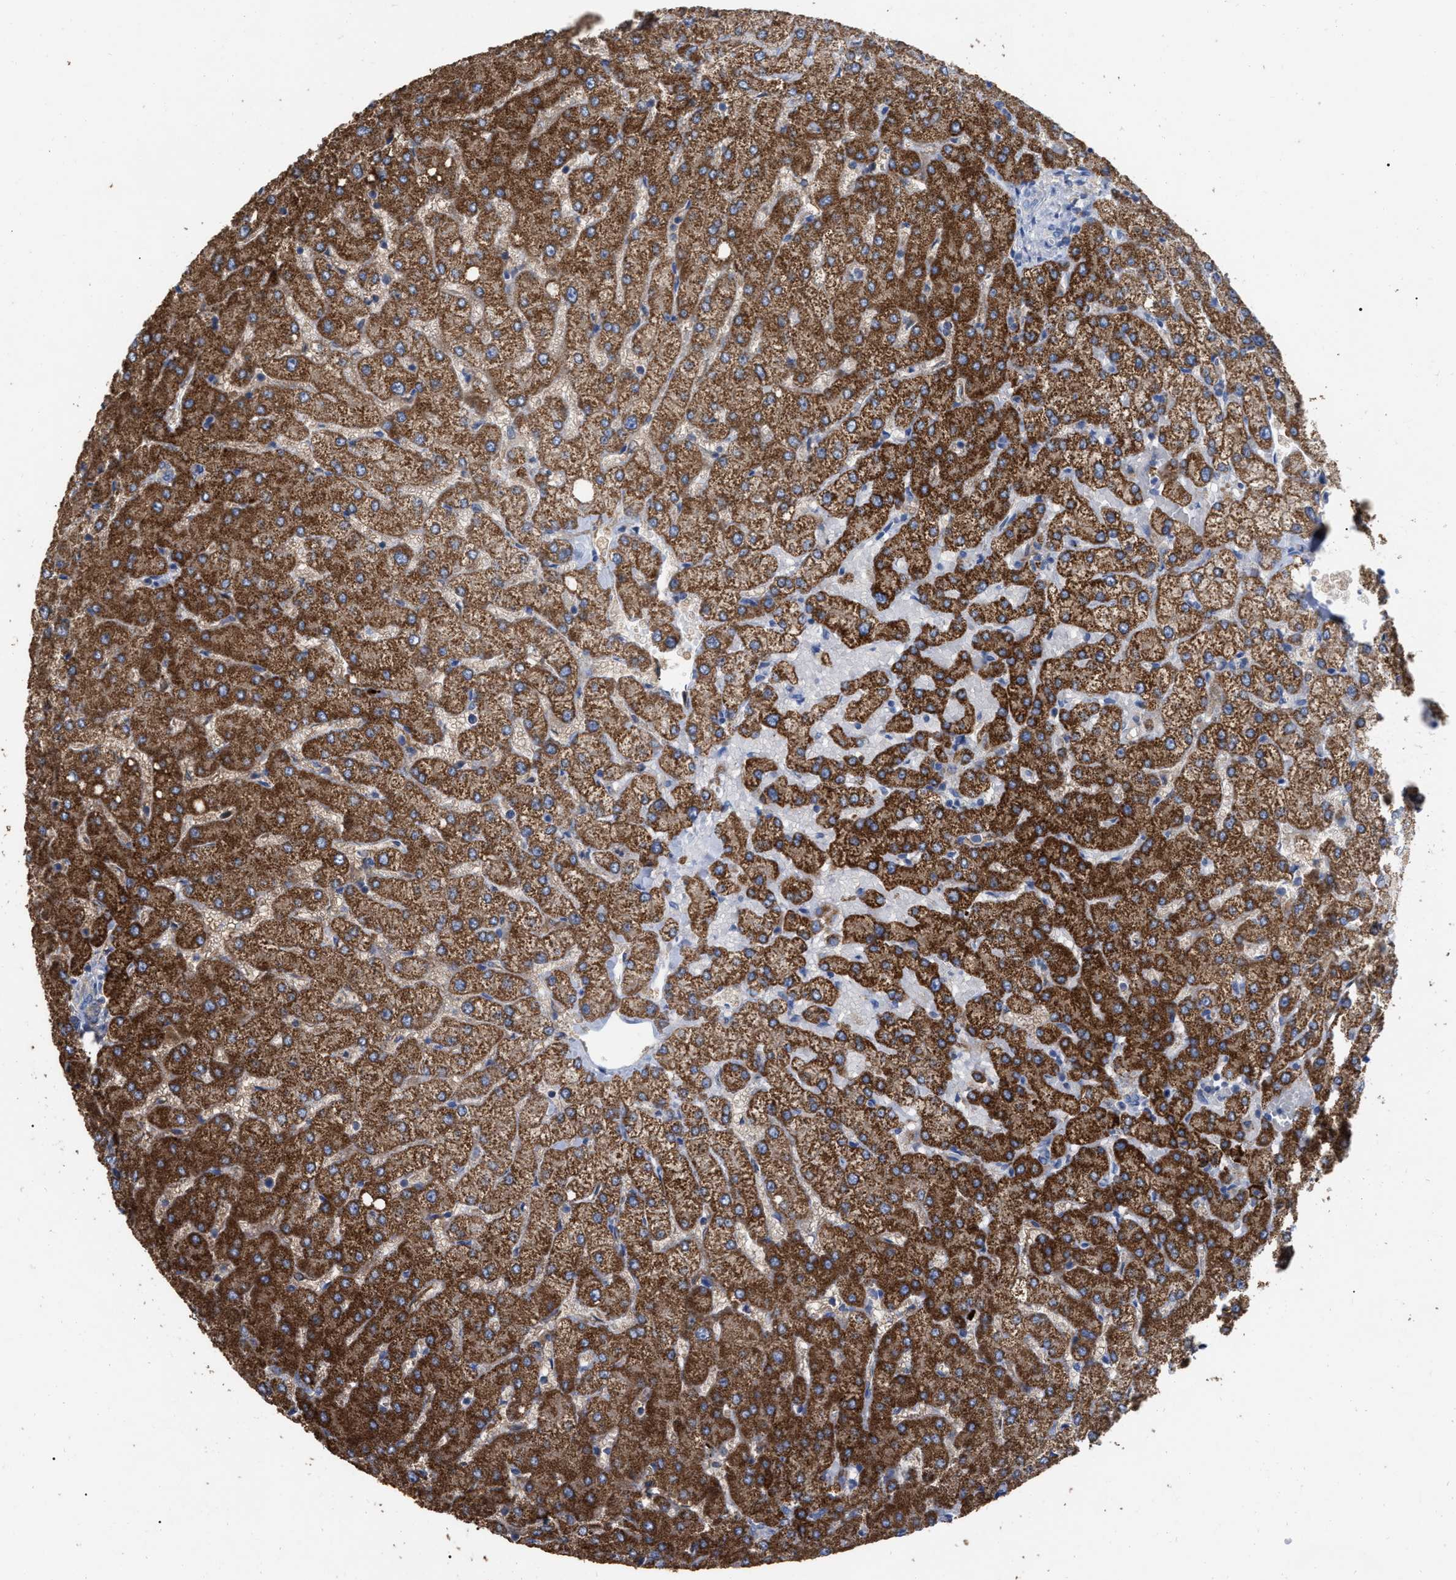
{"staining": {"intensity": "negative", "quantity": "none", "location": "none"}, "tissue": "liver", "cell_type": "Cholangiocytes", "image_type": "normal", "snomed": [{"axis": "morphology", "description": "Normal tissue, NOS"}, {"axis": "topography", "description": "Liver"}], "caption": "DAB immunohistochemical staining of normal human liver displays no significant staining in cholangiocytes. (Stains: DAB (3,3'-diaminobenzidine) immunohistochemistry (IHC) with hematoxylin counter stain, Microscopy: brightfield microscopy at high magnification).", "gene": "GPR179", "patient": {"sex": "female", "age": 54}}